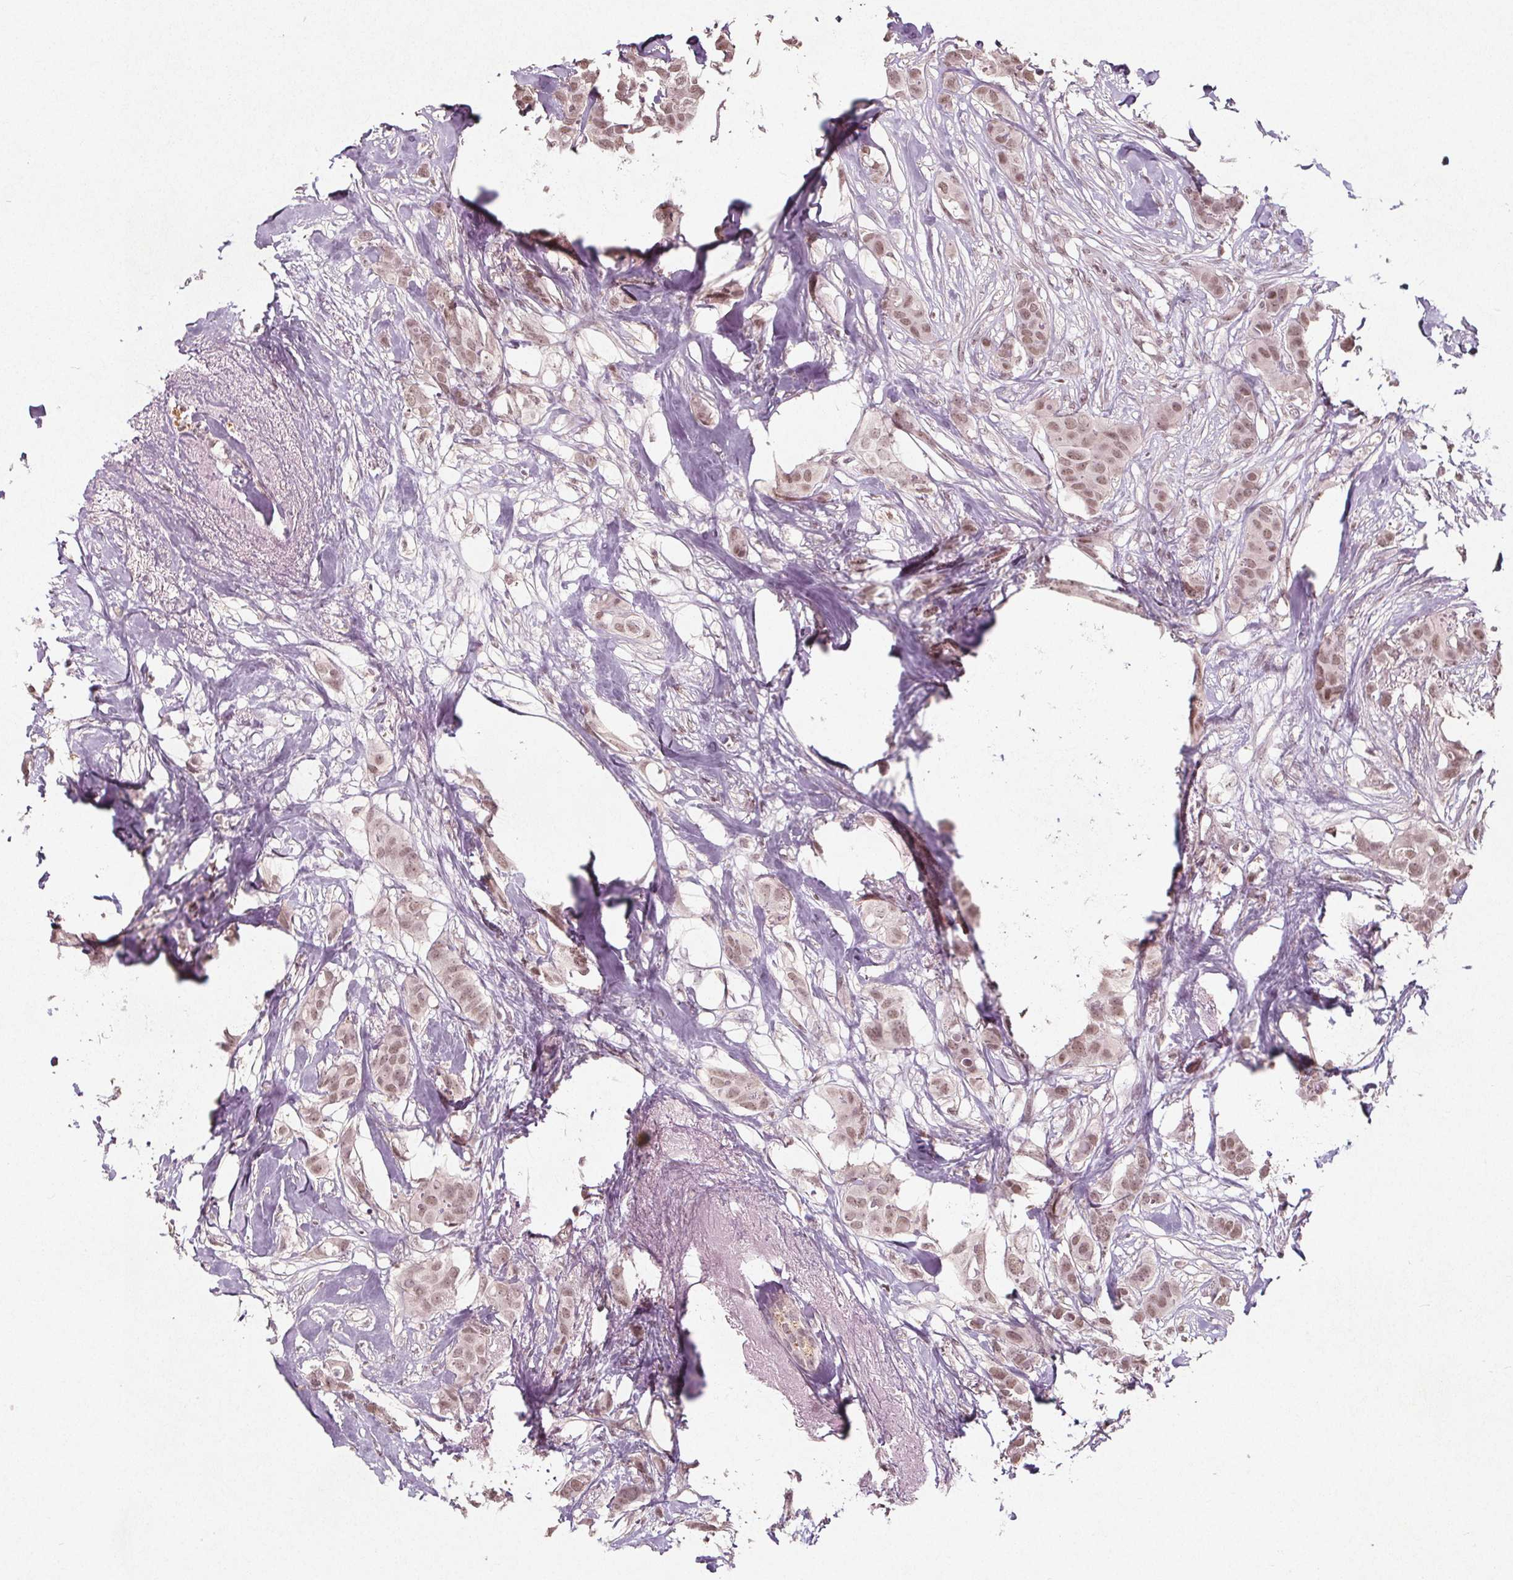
{"staining": {"intensity": "moderate", "quantity": ">75%", "location": "nuclear"}, "tissue": "breast cancer", "cell_type": "Tumor cells", "image_type": "cancer", "snomed": [{"axis": "morphology", "description": "Duct carcinoma"}, {"axis": "topography", "description": "Breast"}], "caption": "Immunohistochemical staining of human breast cancer (infiltrating ductal carcinoma) shows medium levels of moderate nuclear protein expression in approximately >75% of tumor cells.", "gene": "TAF6L", "patient": {"sex": "female", "age": 62}}